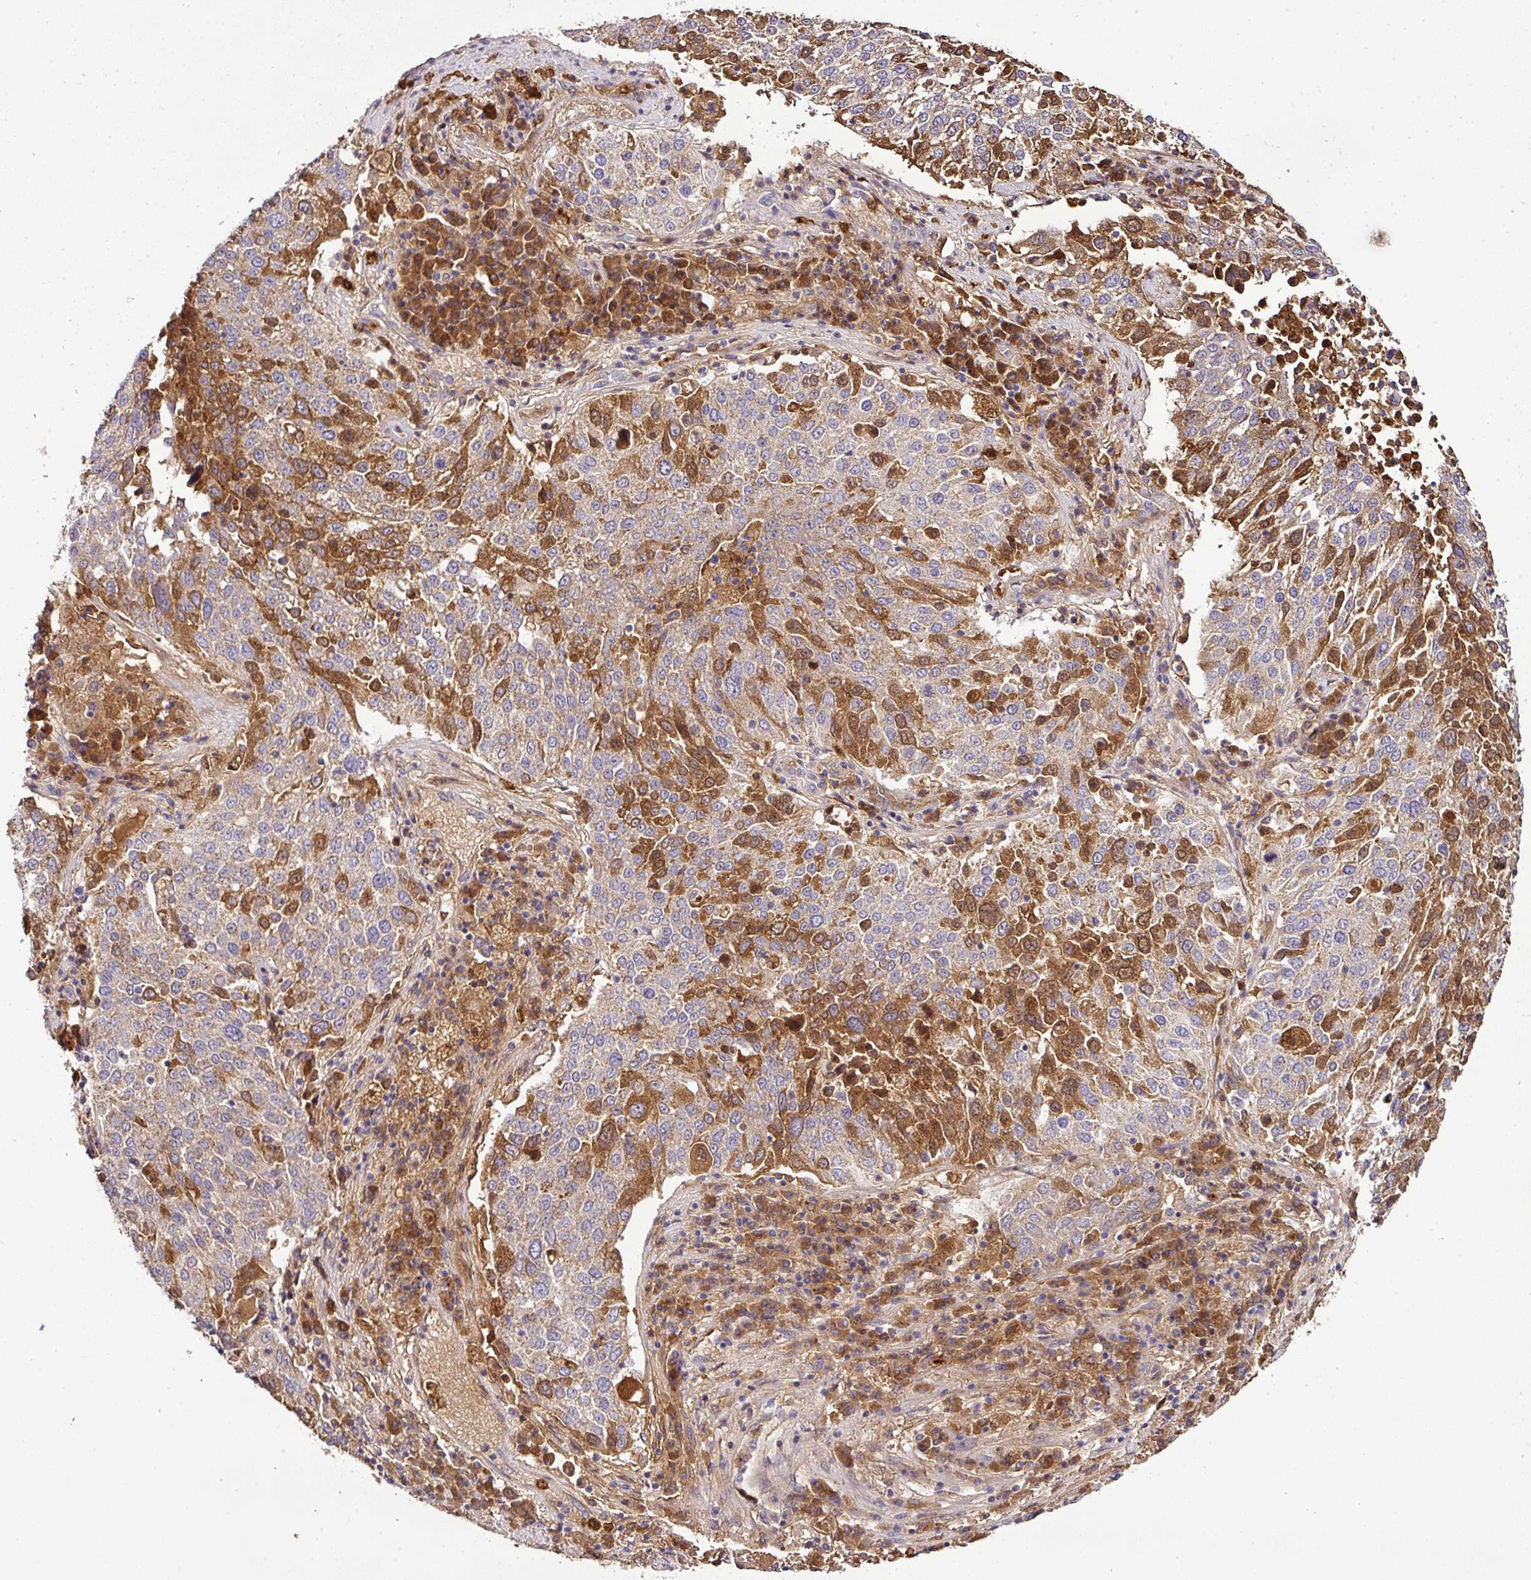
{"staining": {"intensity": "moderate", "quantity": "<25%", "location": "cytoplasmic/membranous,nuclear"}, "tissue": "lung cancer", "cell_type": "Tumor cells", "image_type": "cancer", "snomed": [{"axis": "morphology", "description": "Squamous cell carcinoma, NOS"}, {"axis": "topography", "description": "Lung"}], "caption": "Lung cancer (squamous cell carcinoma) stained with immunohistochemistry (IHC) displays moderate cytoplasmic/membranous and nuclear expression in approximately <25% of tumor cells.", "gene": "CAB39L", "patient": {"sex": "male", "age": 65}}